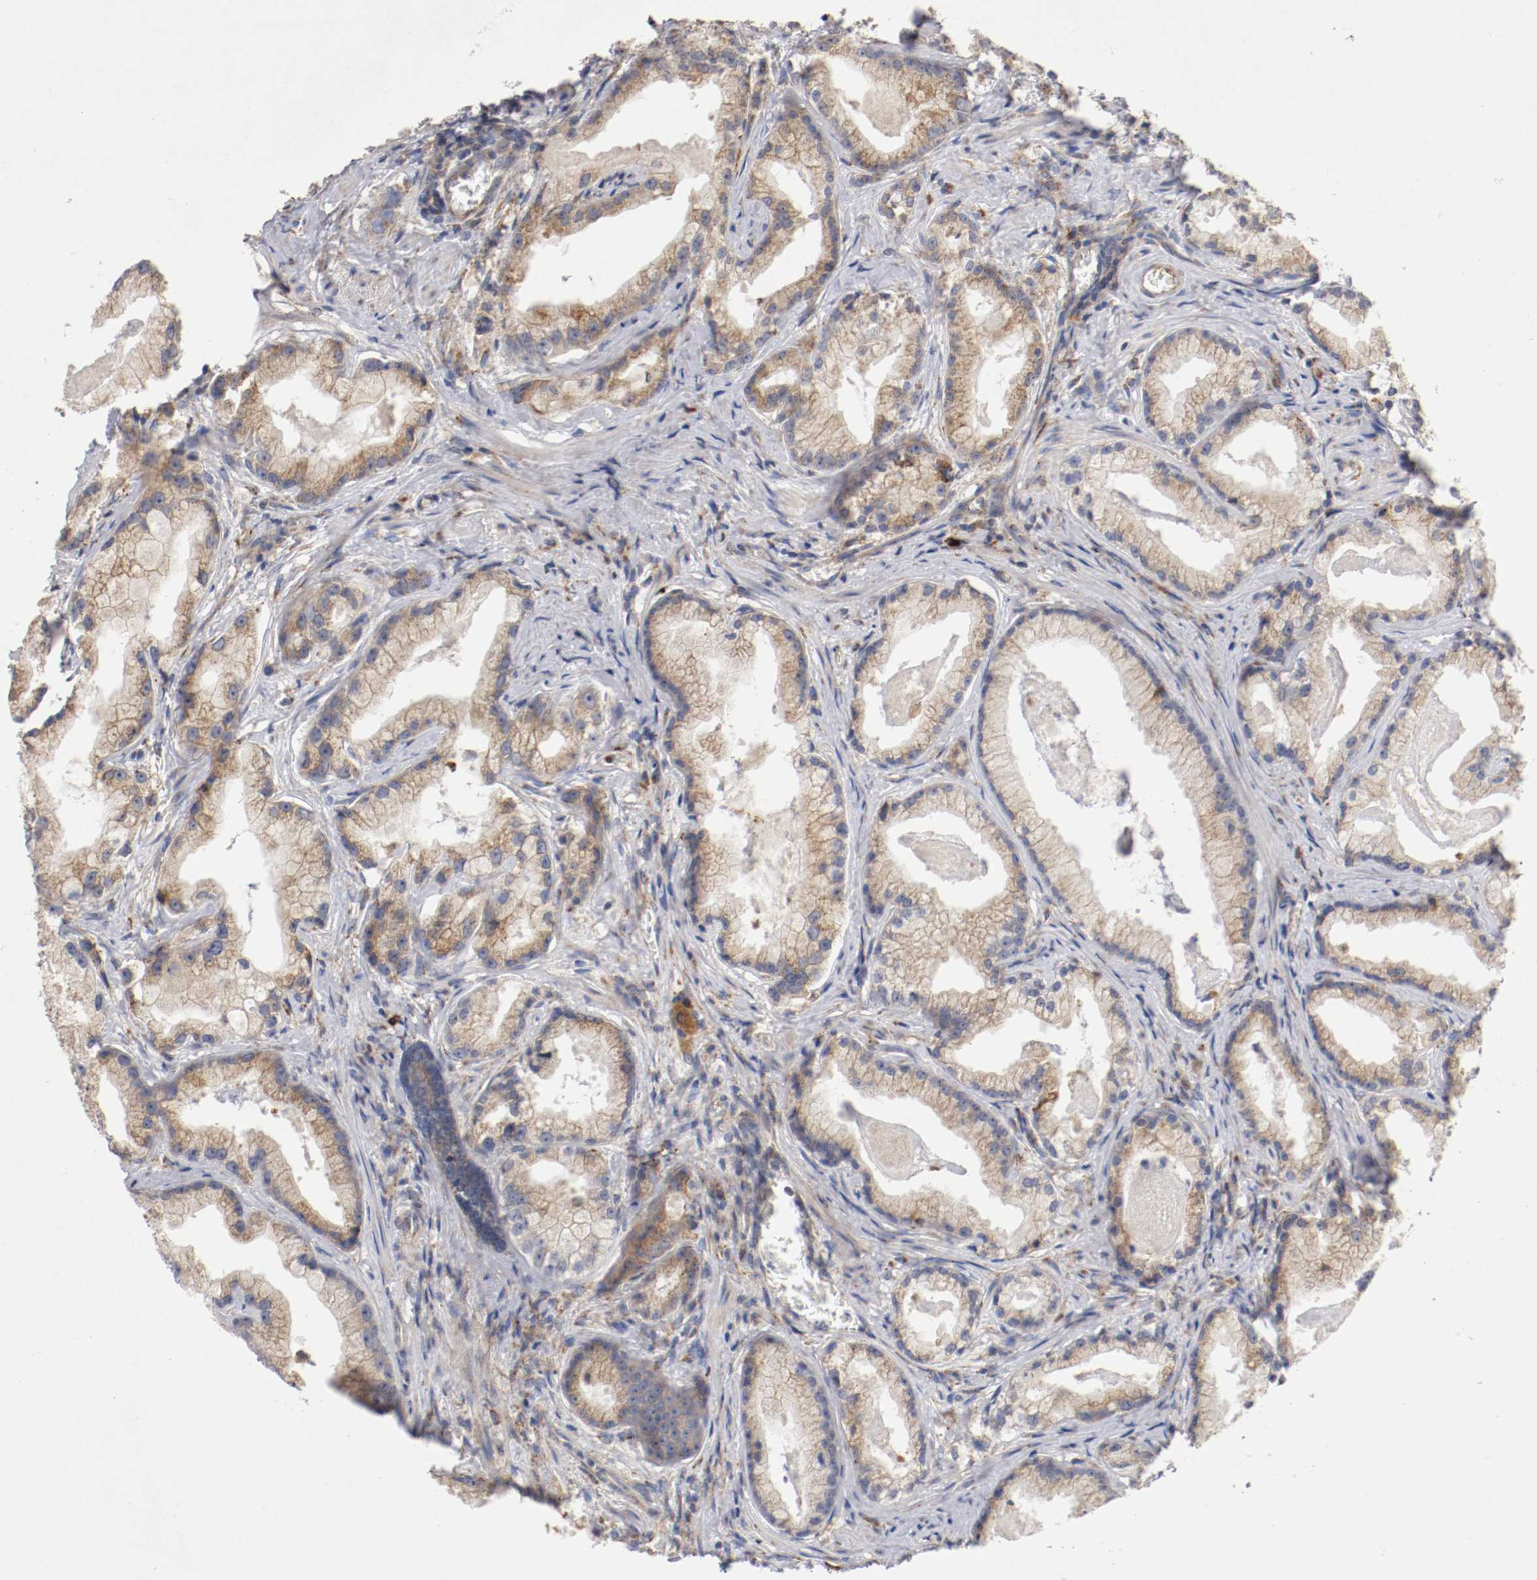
{"staining": {"intensity": "moderate", "quantity": ">75%", "location": "cytoplasmic/membranous"}, "tissue": "prostate cancer", "cell_type": "Tumor cells", "image_type": "cancer", "snomed": [{"axis": "morphology", "description": "Adenocarcinoma, Low grade"}, {"axis": "topography", "description": "Prostate"}], "caption": "Prostate low-grade adenocarcinoma tissue displays moderate cytoplasmic/membranous positivity in about >75% of tumor cells The staining was performed using DAB (3,3'-diaminobenzidine) to visualize the protein expression in brown, while the nuclei were stained in blue with hematoxylin (Magnification: 20x).", "gene": "TRAF2", "patient": {"sex": "male", "age": 59}}